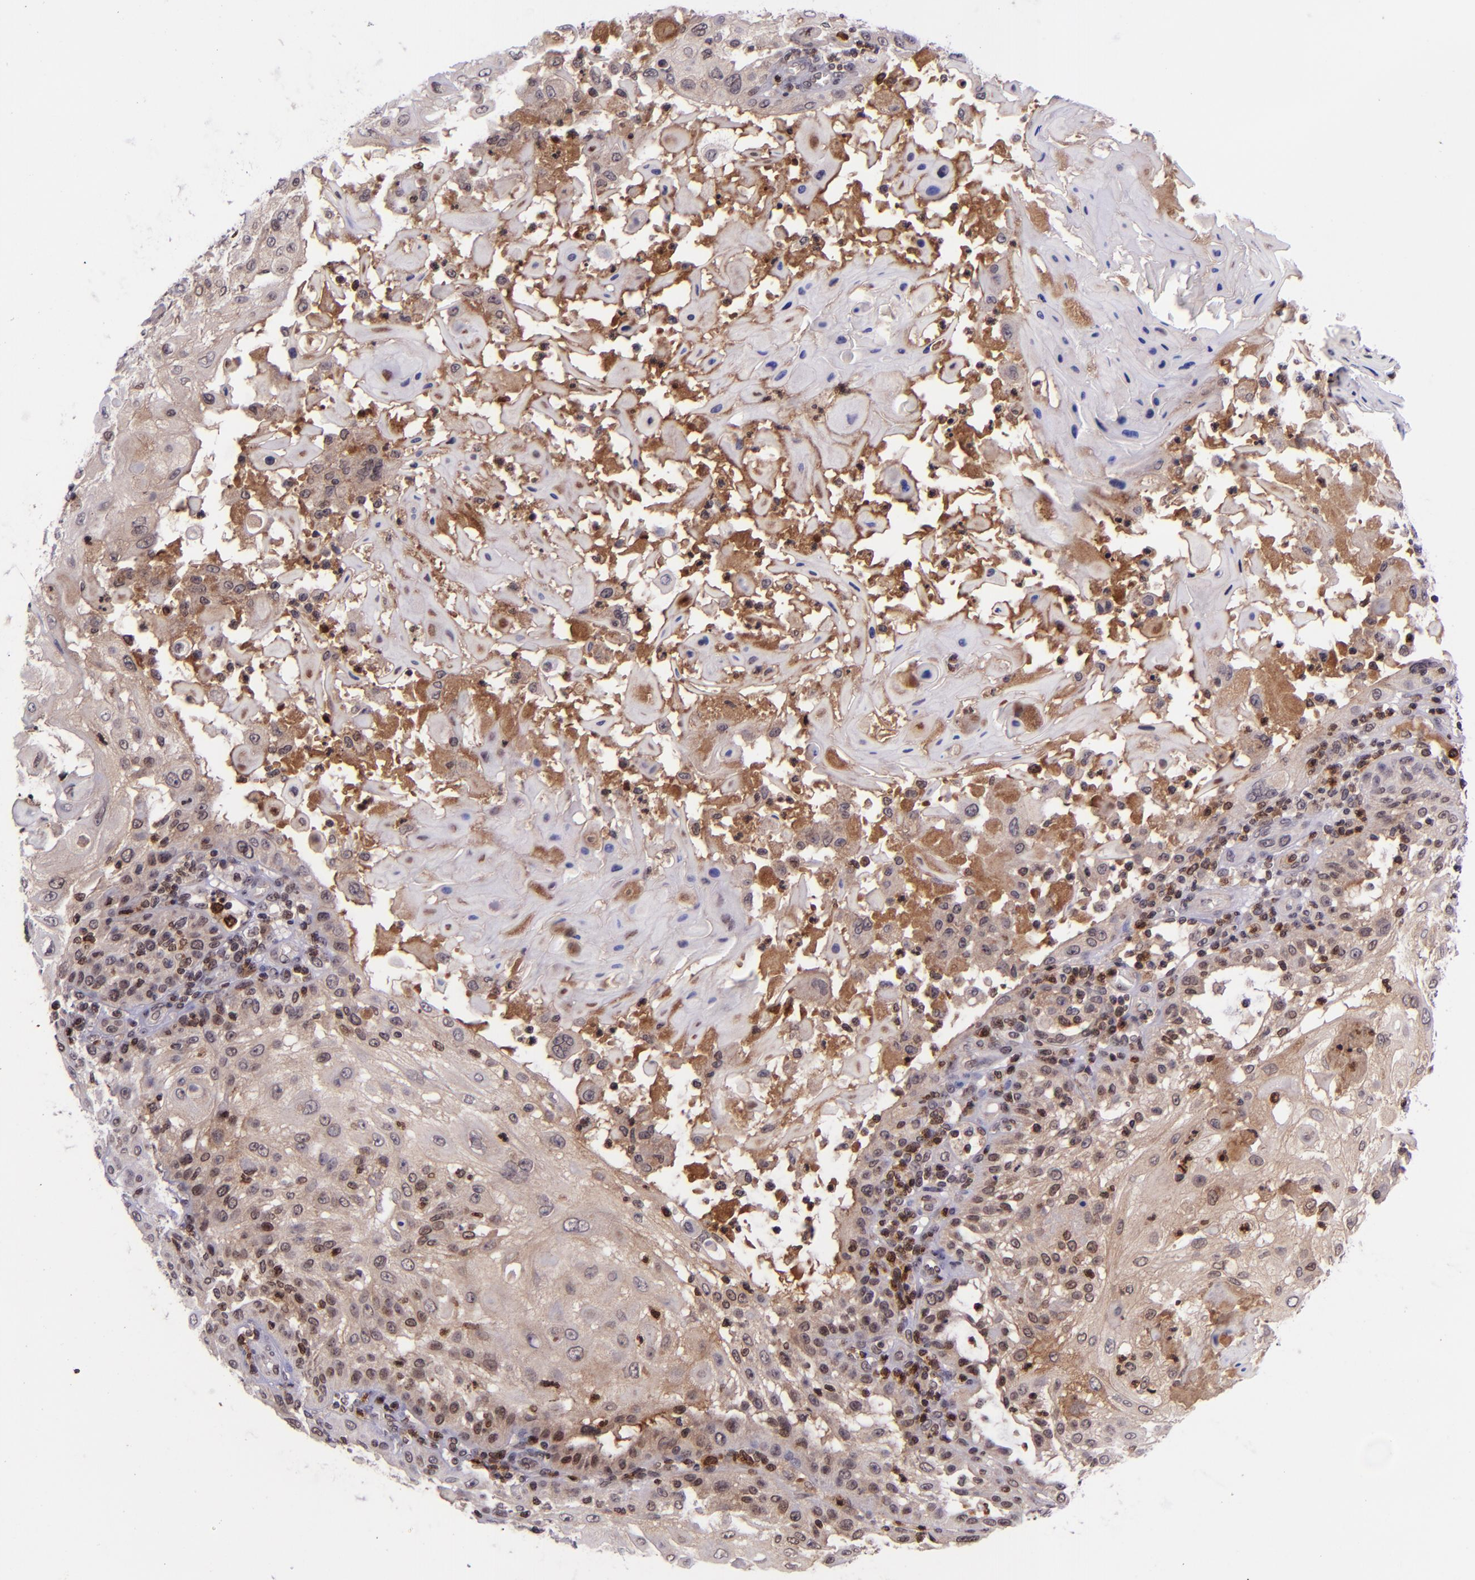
{"staining": {"intensity": "negative", "quantity": "none", "location": "none"}, "tissue": "skin cancer", "cell_type": "Tumor cells", "image_type": "cancer", "snomed": [{"axis": "morphology", "description": "Squamous cell carcinoma, NOS"}, {"axis": "topography", "description": "Skin"}], "caption": "A micrograph of squamous cell carcinoma (skin) stained for a protein shows no brown staining in tumor cells.", "gene": "SELL", "patient": {"sex": "female", "age": 89}}